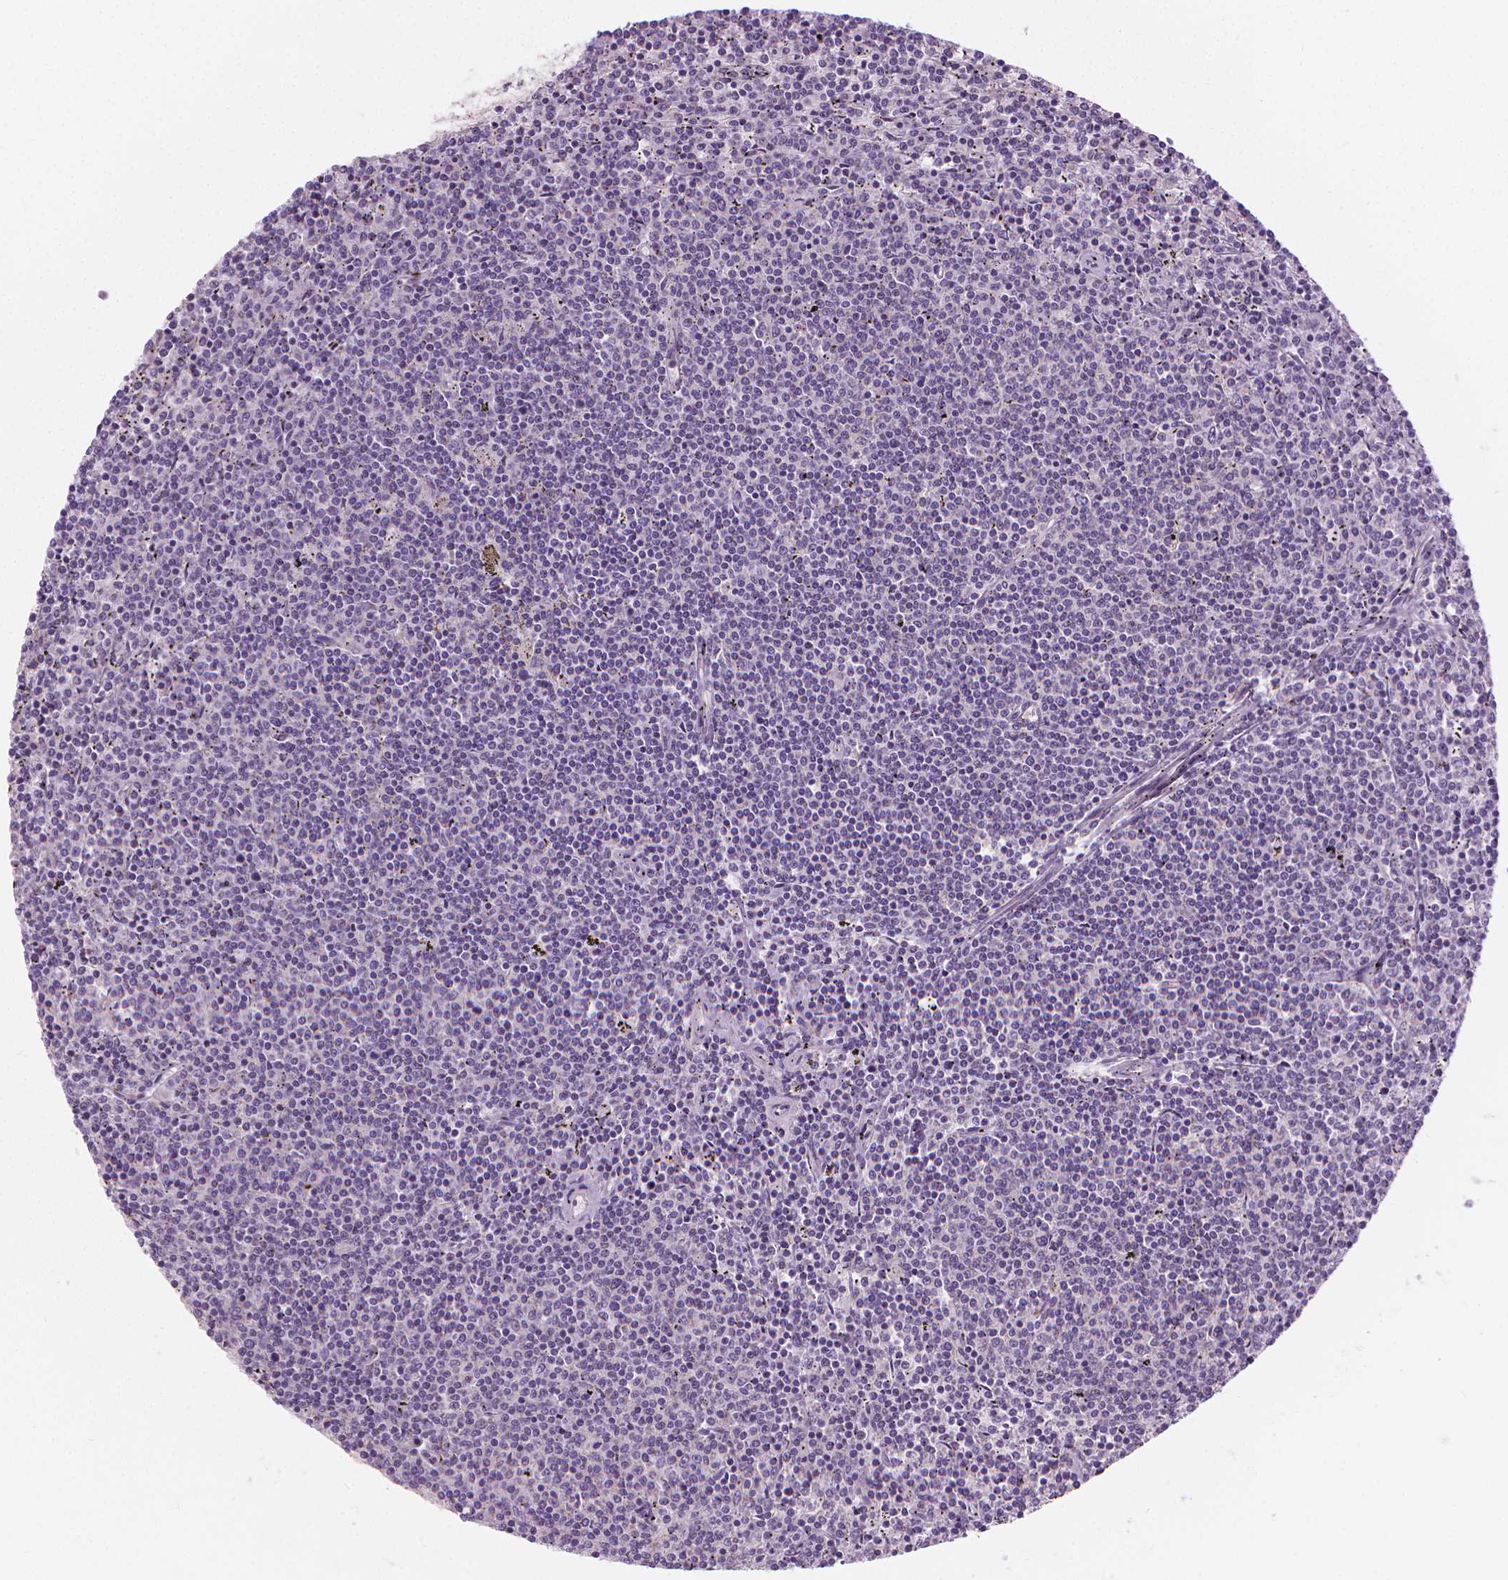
{"staining": {"intensity": "negative", "quantity": "none", "location": "none"}, "tissue": "lymphoma", "cell_type": "Tumor cells", "image_type": "cancer", "snomed": [{"axis": "morphology", "description": "Malignant lymphoma, non-Hodgkin's type, Low grade"}, {"axis": "topography", "description": "Spleen"}], "caption": "A high-resolution histopathology image shows immunohistochemistry (IHC) staining of lymphoma, which exhibits no significant expression in tumor cells. The staining was performed using DAB to visualize the protein expression in brown, while the nuclei were stained in blue with hematoxylin (Magnification: 20x).", "gene": "RIIAD1", "patient": {"sex": "female", "age": 50}}